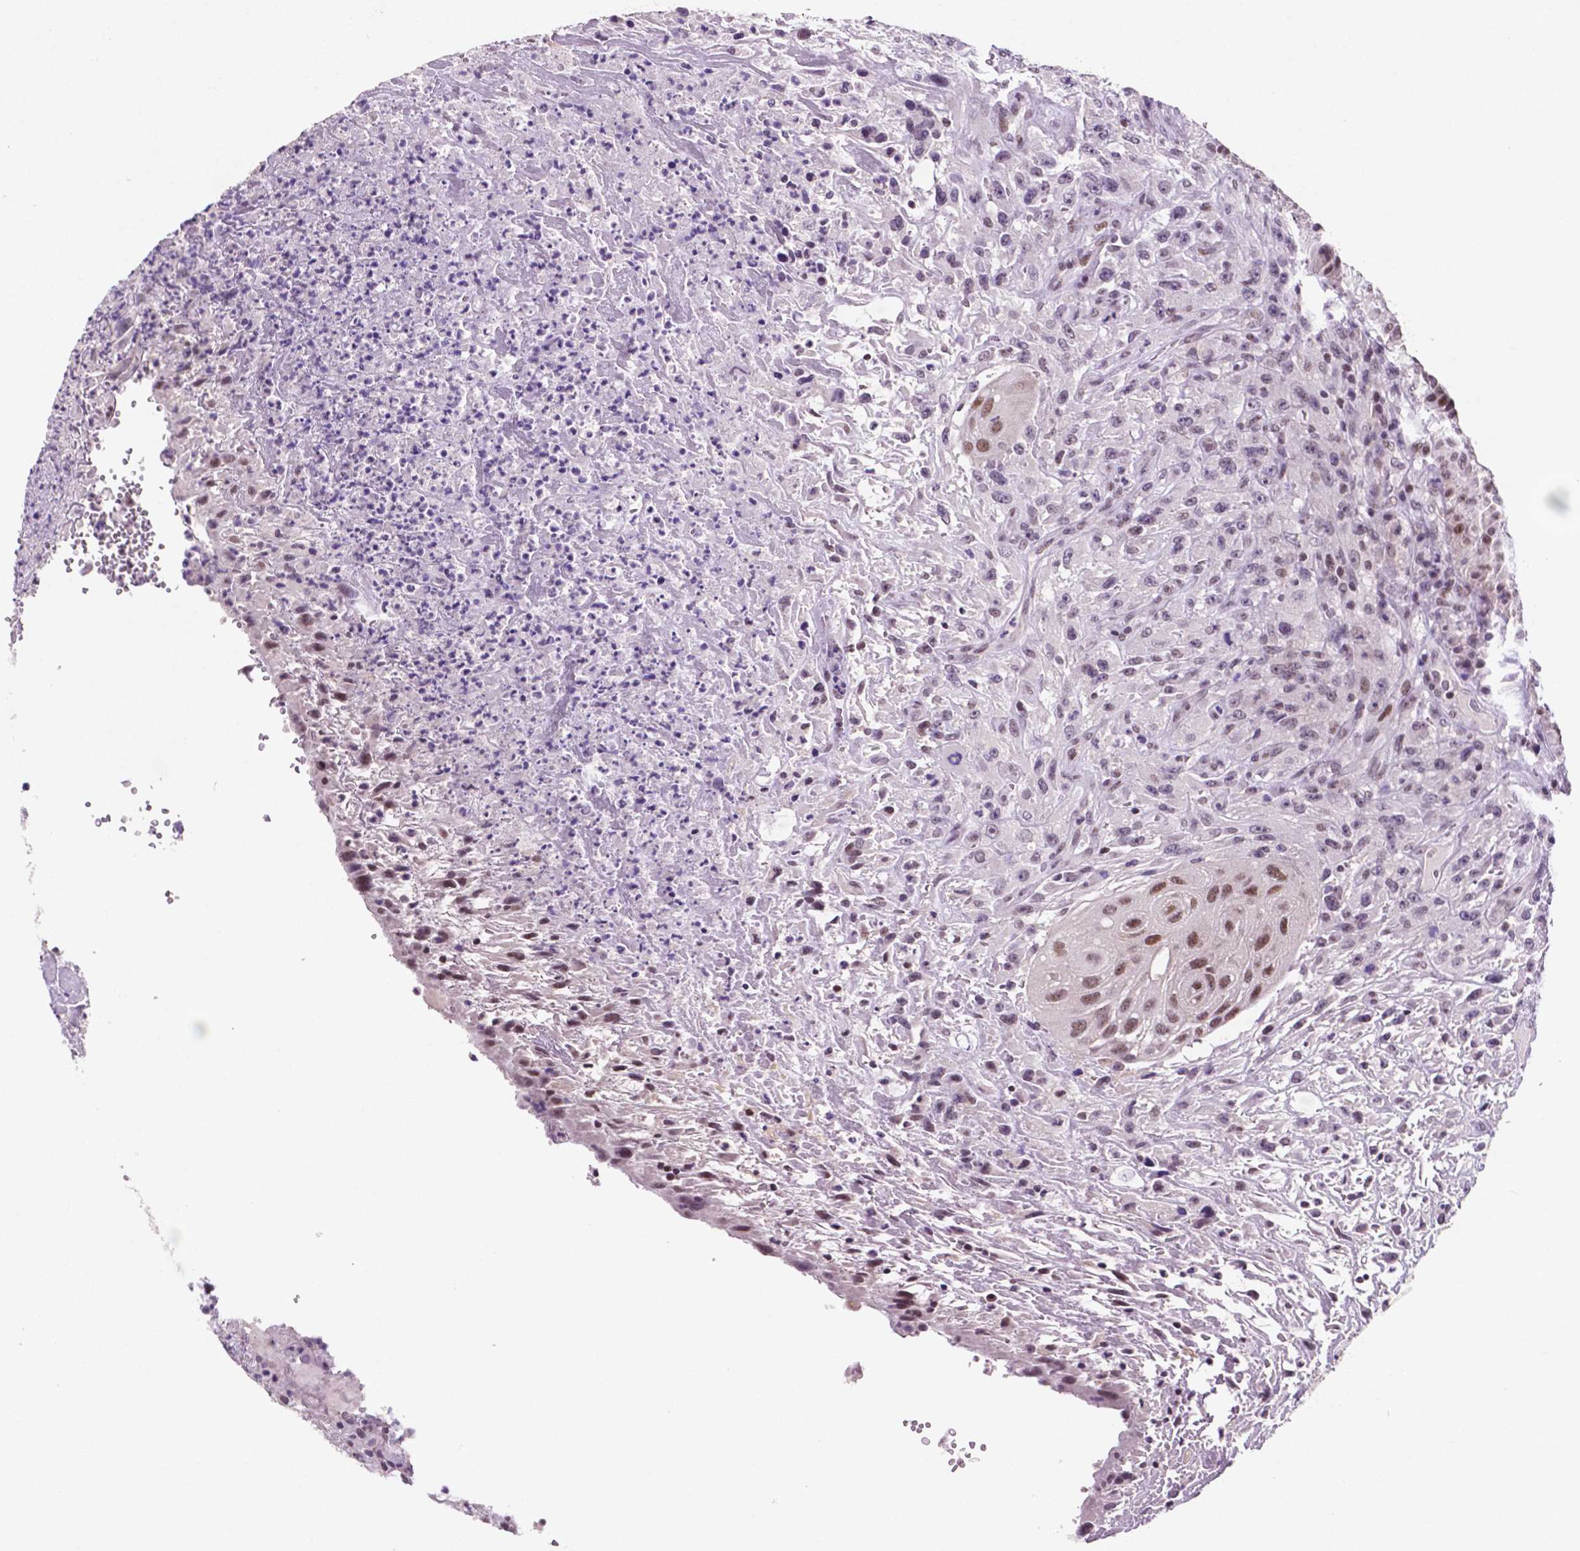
{"staining": {"intensity": "moderate", "quantity": "<25%", "location": "nuclear"}, "tissue": "urothelial cancer", "cell_type": "Tumor cells", "image_type": "cancer", "snomed": [{"axis": "morphology", "description": "Urothelial carcinoma, High grade"}, {"axis": "topography", "description": "Urinary bladder"}], "caption": "Urothelial carcinoma (high-grade) tissue shows moderate nuclear positivity in about <25% of tumor cells", "gene": "NCOR1", "patient": {"sex": "male", "age": 66}}